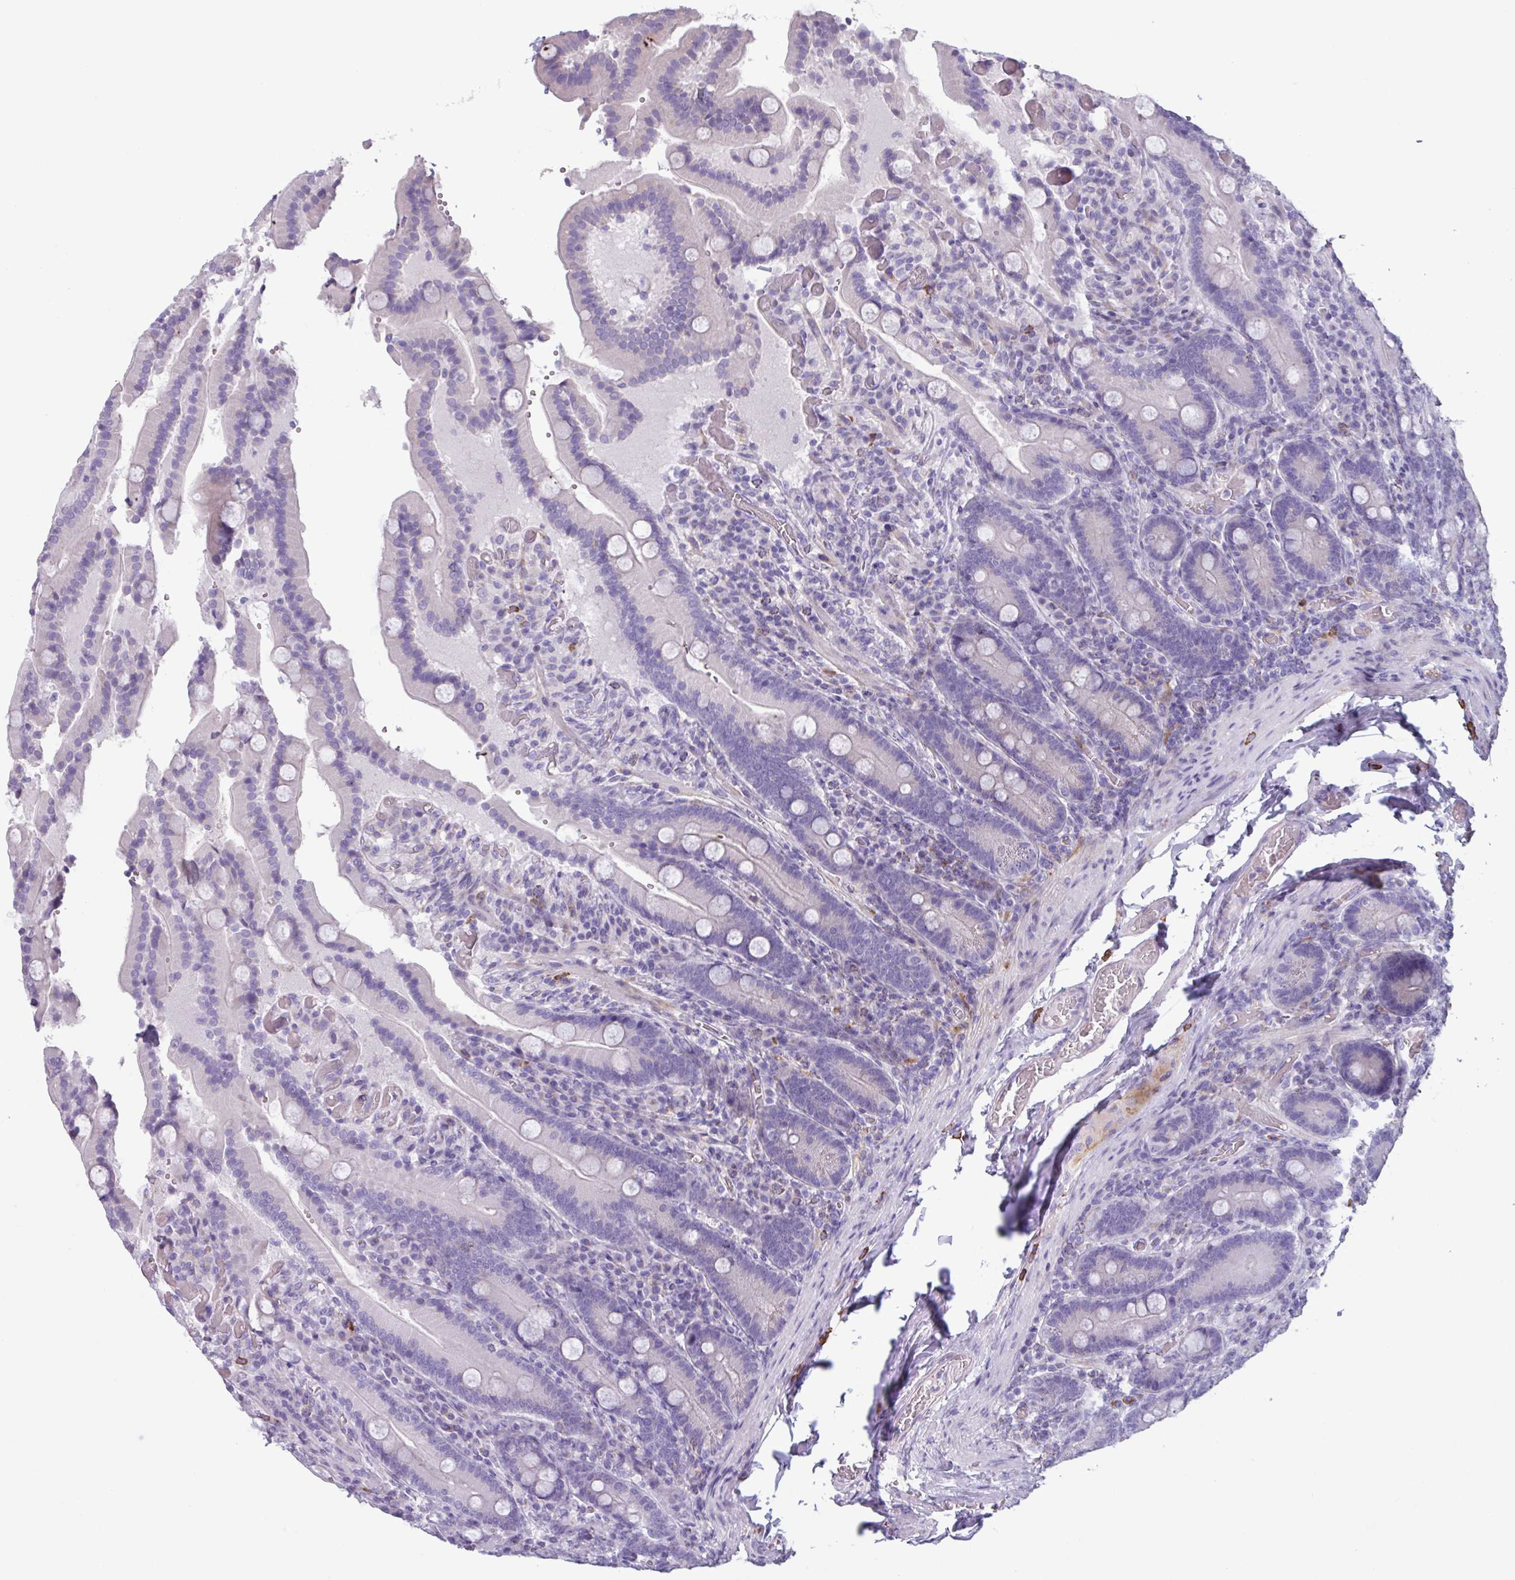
{"staining": {"intensity": "moderate", "quantity": "<25%", "location": "cytoplasmic/membranous"}, "tissue": "duodenum", "cell_type": "Glandular cells", "image_type": "normal", "snomed": [{"axis": "morphology", "description": "Normal tissue, NOS"}, {"axis": "topography", "description": "Duodenum"}], "caption": "Duodenum stained for a protein shows moderate cytoplasmic/membranous positivity in glandular cells.", "gene": "ADGRE1", "patient": {"sex": "female", "age": 62}}